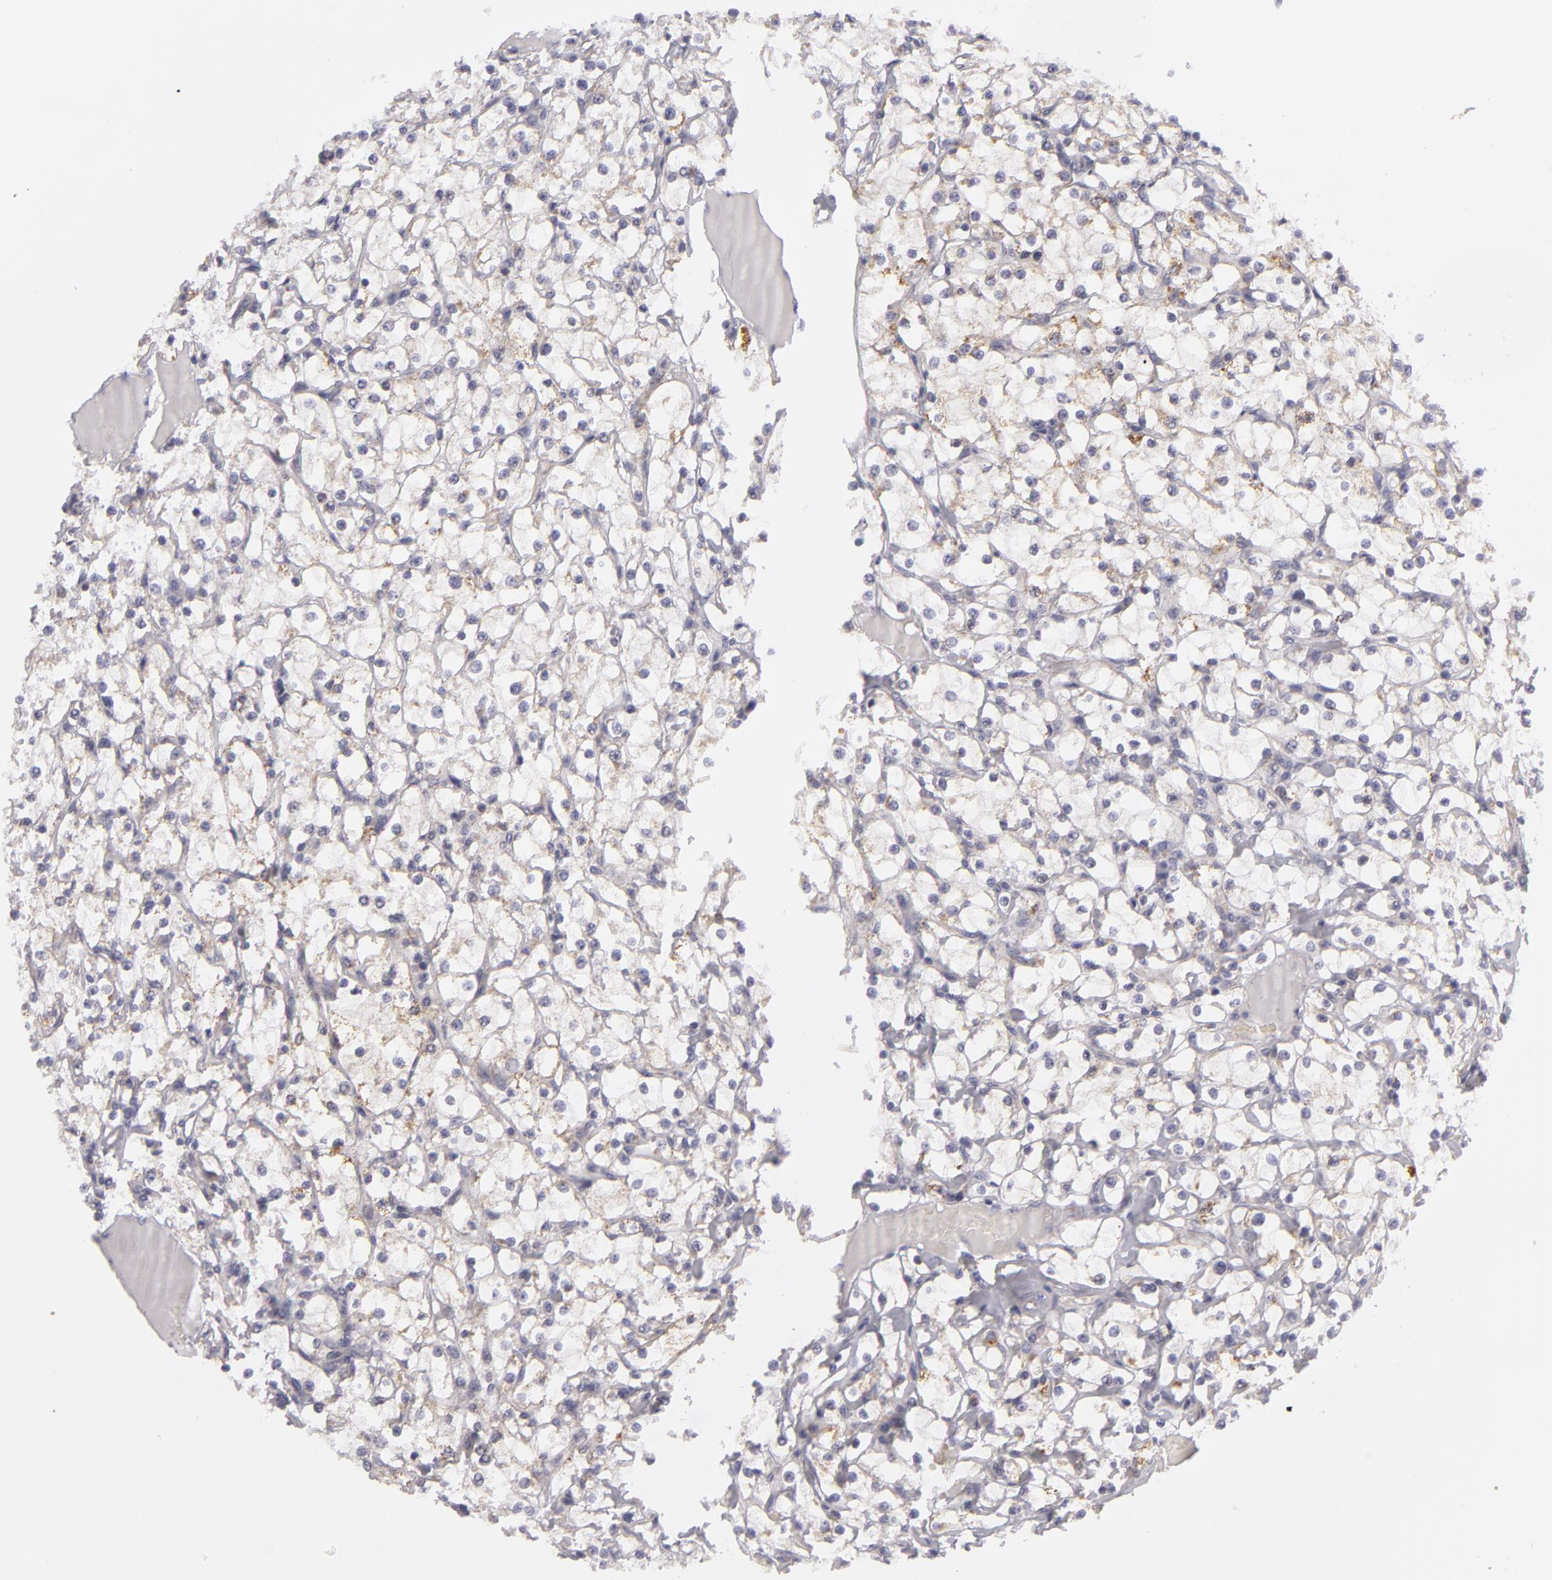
{"staining": {"intensity": "weak", "quantity": "<25%", "location": "cytoplasmic/membranous"}, "tissue": "renal cancer", "cell_type": "Tumor cells", "image_type": "cancer", "snomed": [{"axis": "morphology", "description": "Adenocarcinoma, NOS"}, {"axis": "topography", "description": "Kidney"}], "caption": "High magnification brightfield microscopy of renal cancer (adenocarcinoma) stained with DAB (3,3'-diaminobenzidine) (brown) and counterstained with hematoxylin (blue): tumor cells show no significant expression.", "gene": "ATP2B3", "patient": {"sex": "female", "age": 73}}